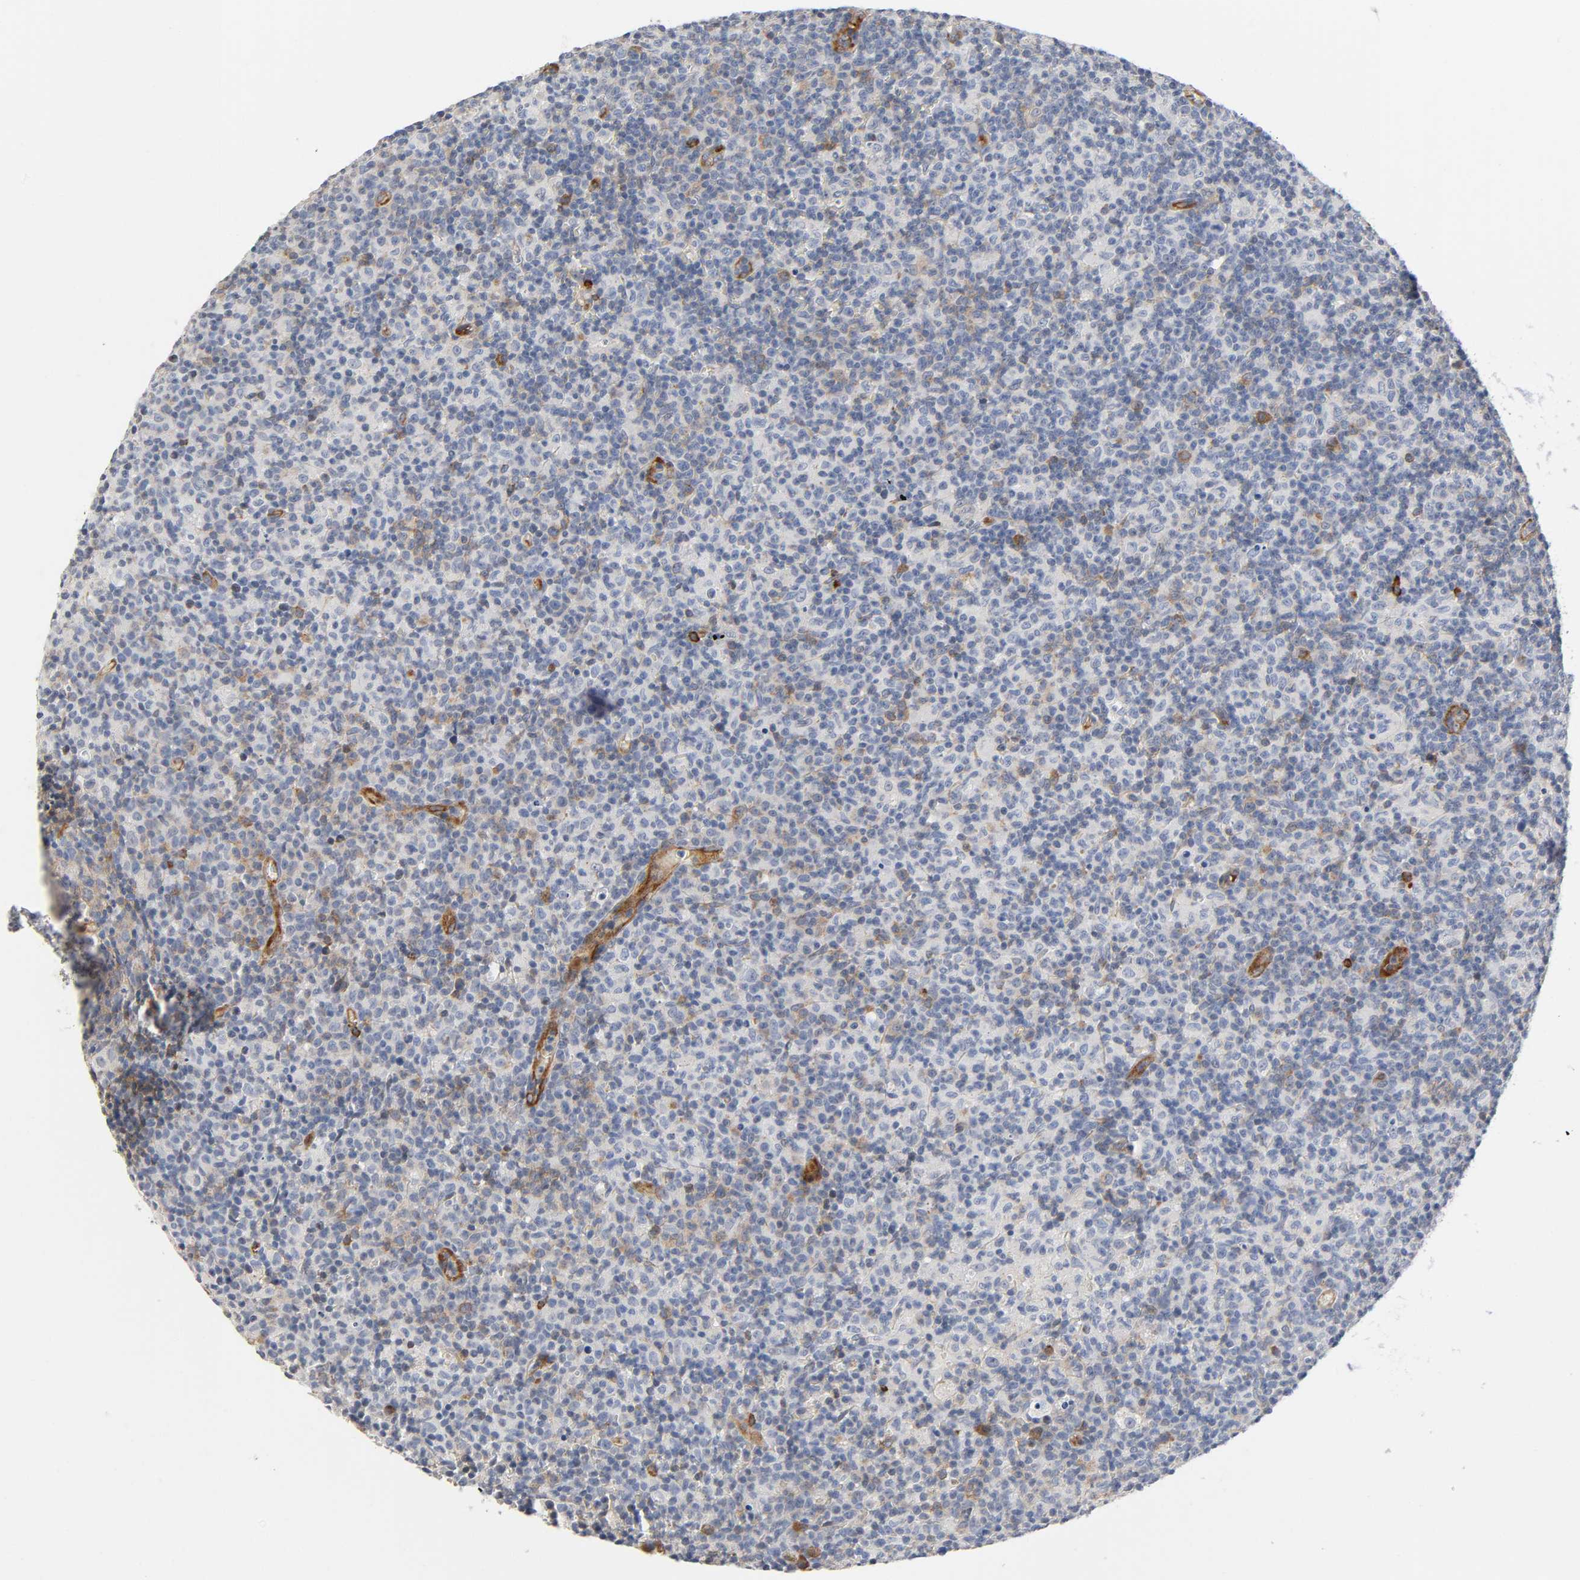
{"staining": {"intensity": "moderate", "quantity": ">75%", "location": "cytoplasmic/membranous"}, "tissue": "lymph node", "cell_type": "Germinal center cells", "image_type": "normal", "snomed": [{"axis": "morphology", "description": "Normal tissue, NOS"}, {"axis": "morphology", "description": "Inflammation, NOS"}, {"axis": "topography", "description": "Lymph node"}], "caption": "A brown stain labels moderate cytoplasmic/membranous expression of a protein in germinal center cells of unremarkable lymph node.", "gene": "CD2AP", "patient": {"sex": "male", "age": 55}}